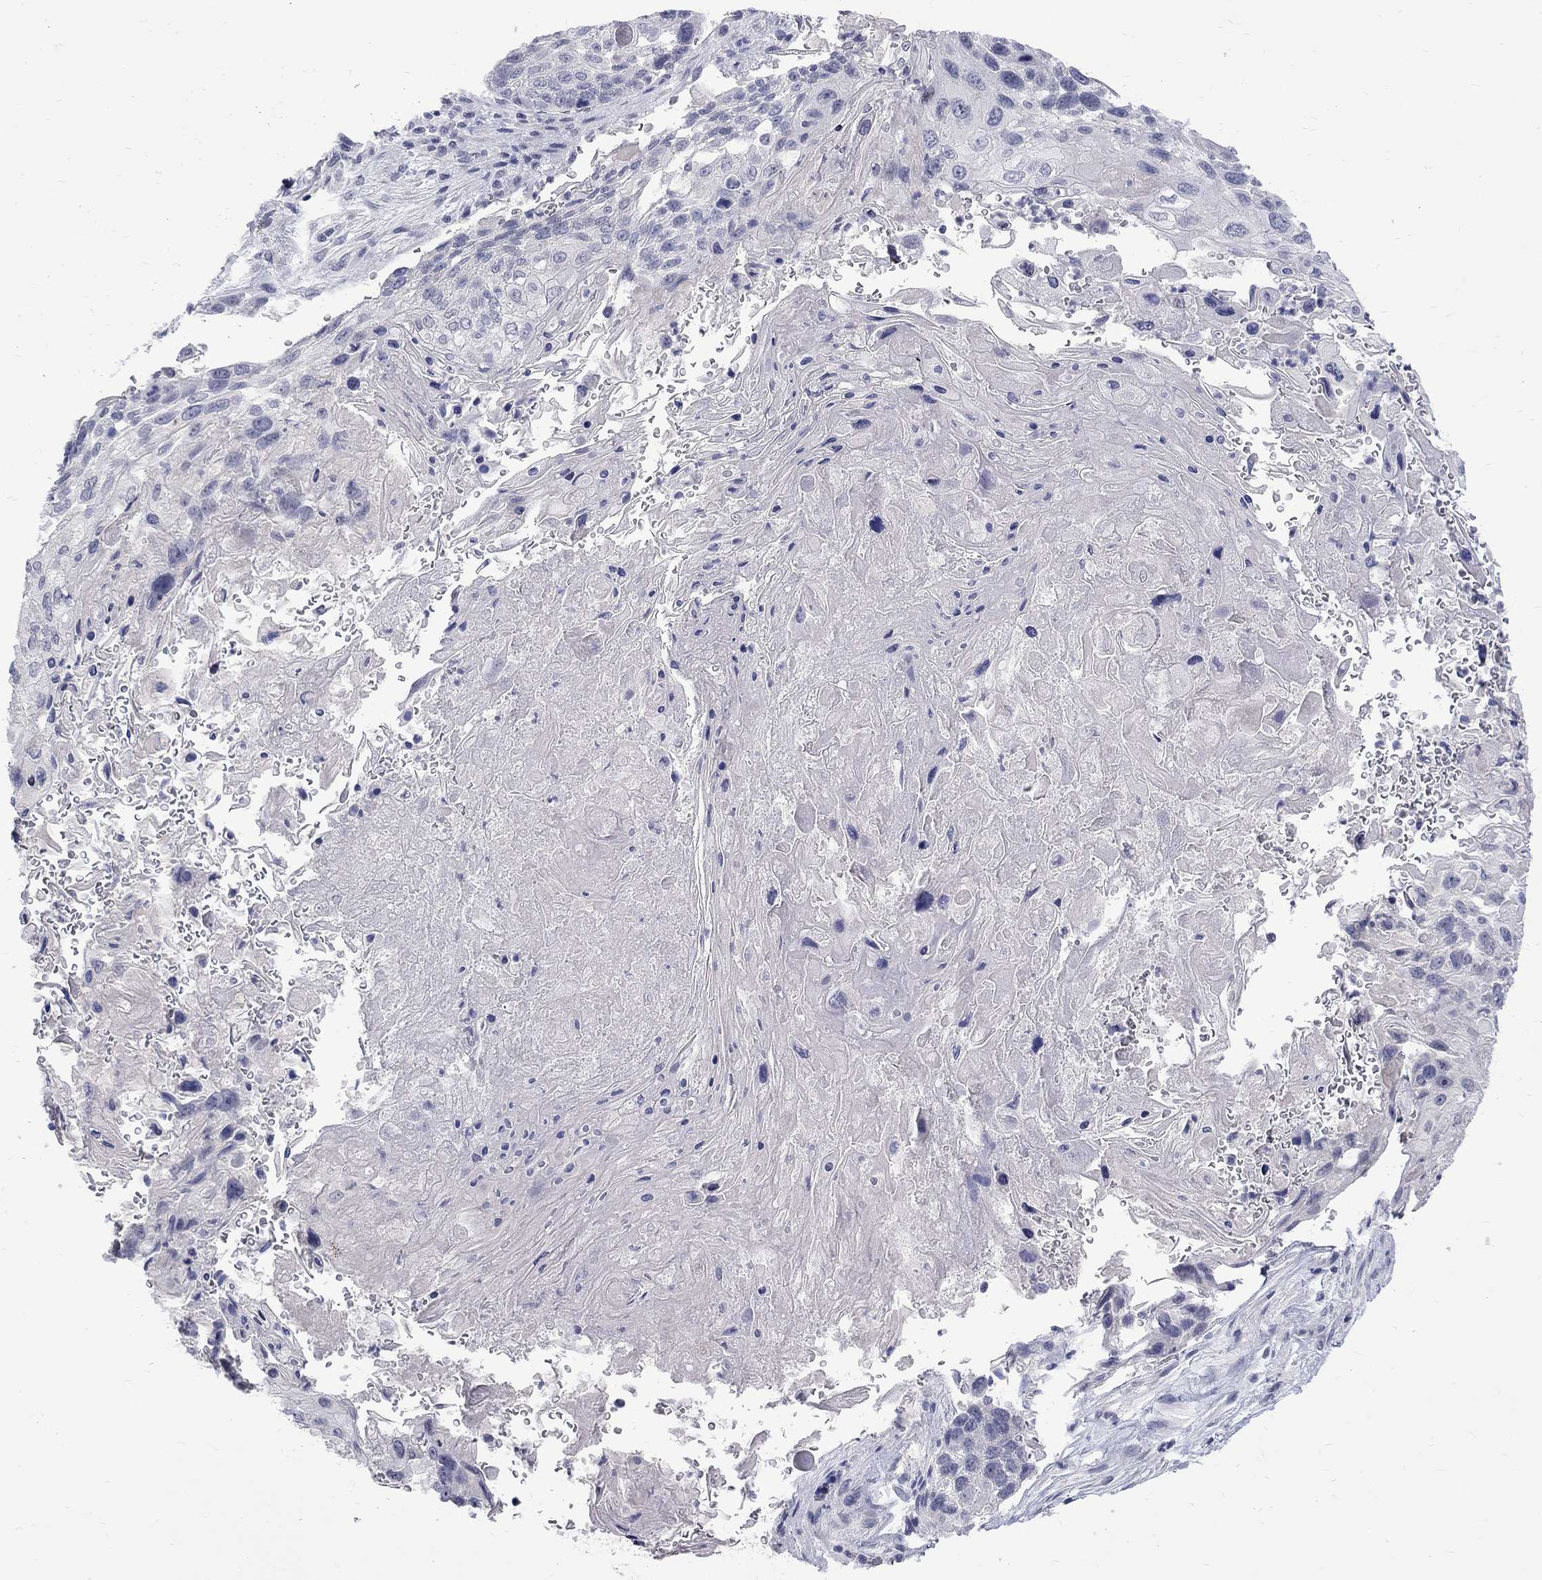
{"staining": {"intensity": "negative", "quantity": "none", "location": "none"}, "tissue": "lung cancer", "cell_type": "Tumor cells", "image_type": "cancer", "snomed": [{"axis": "morphology", "description": "Normal tissue, NOS"}, {"axis": "morphology", "description": "Squamous cell carcinoma, NOS"}, {"axis": "topography", "description": "Bronchus"}, {"axis": "topography", "description": "Lung"}], "caption": "Tumor cells show no significant protein positivity in squamous cell carcinoma (lung).", "gene": "CTNND2", "patient": {"sex": "male", "age": 69}}